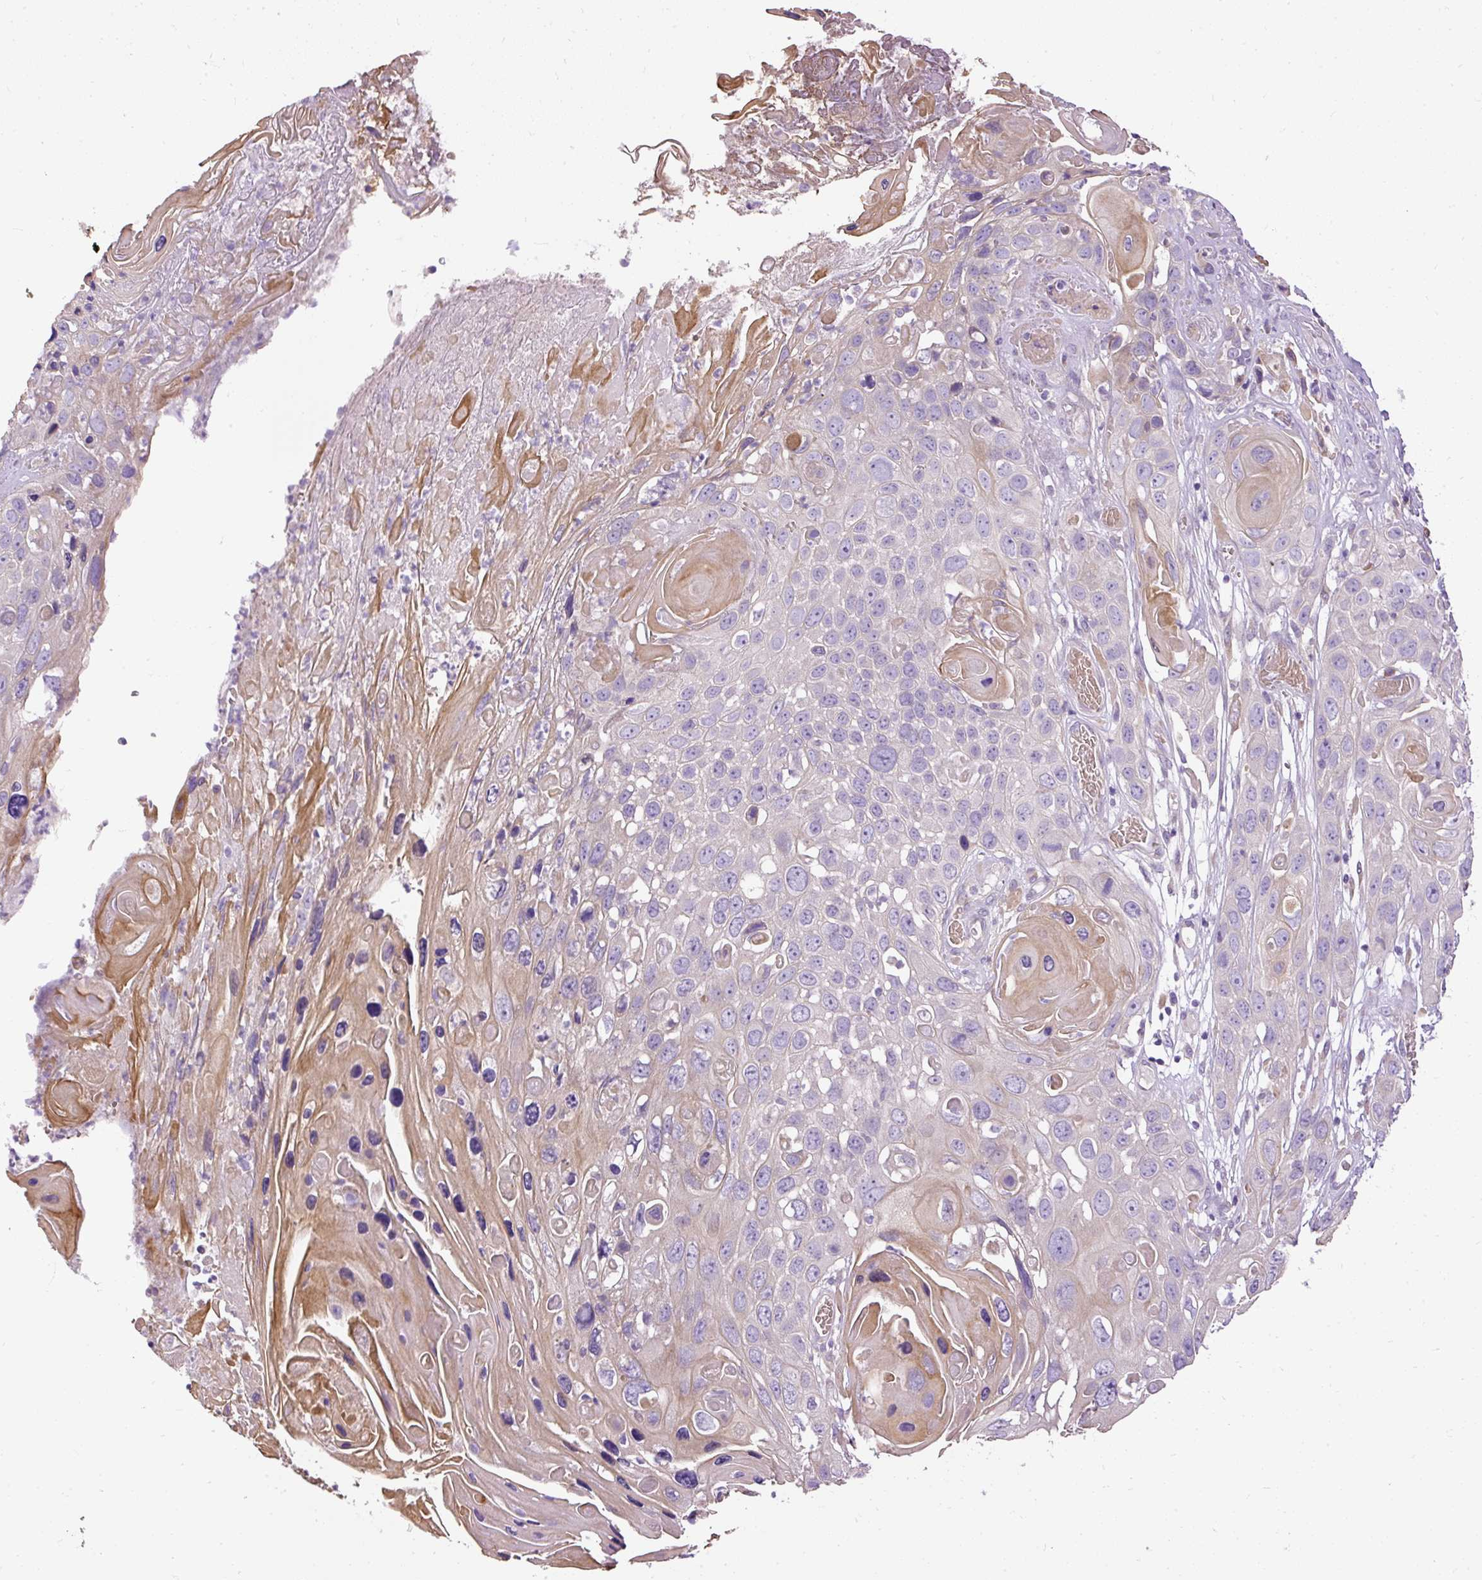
{"staining": {"intensity": "weak", "quantity": "<25%", "location": "cytoplasmic/membranous"}, "tissue": "skin cancer", "cell_type": "Tumor cells", "image_type": "cancer", "snomed": [{"axis": "morphology", "description": "Squamous cell carcinoma, NOS"}, {"axis": "topography", "description": "Skin"}], "caption": "The image reveals no significant expression in tumor cells of skin cancer (squamous cell carcinoma).", "gene": "FAM149A", "patient": {"sex": "male", "age": 55}}